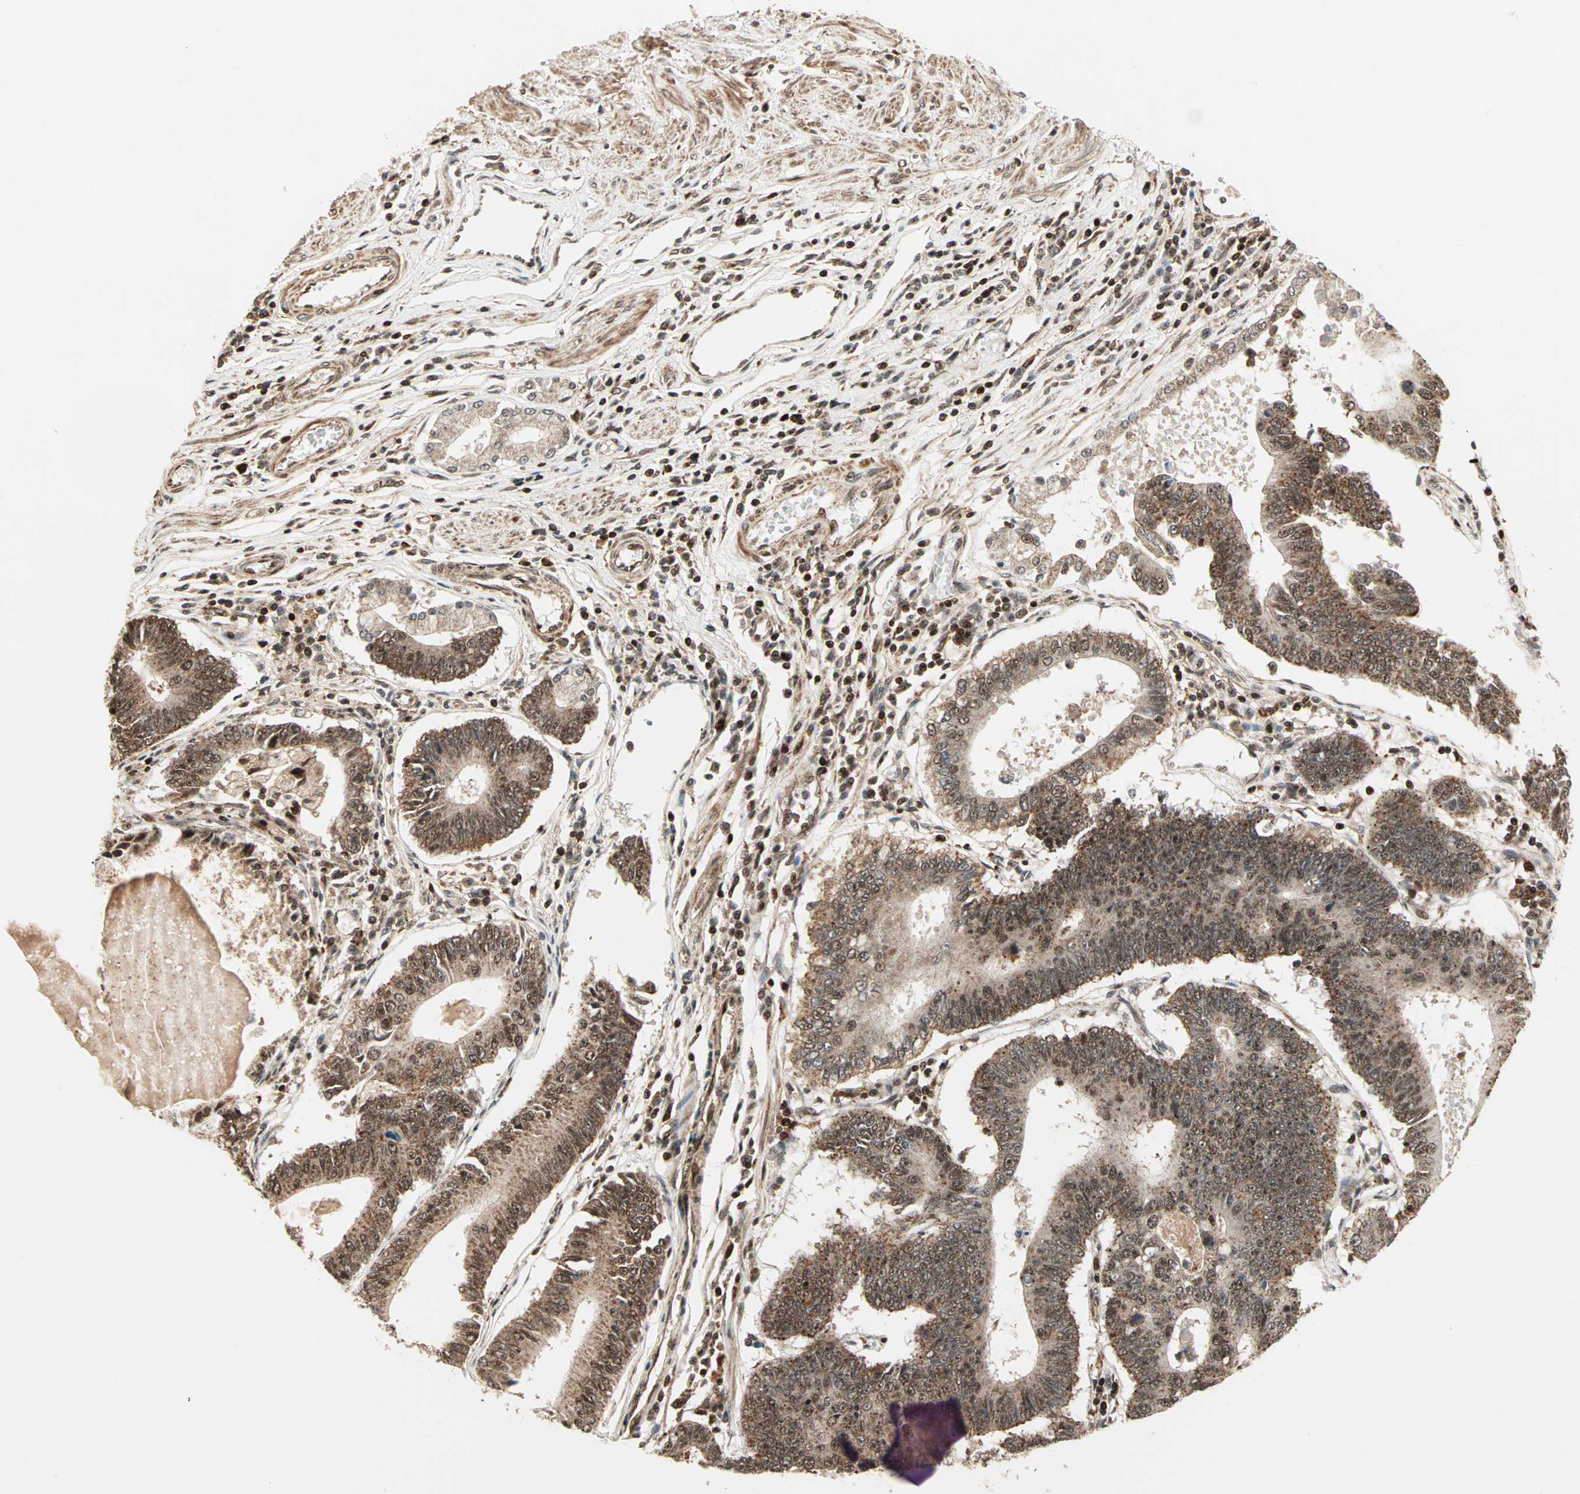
{"staining": {"intensity": "strong", "quantity": ">75%", "location": "cytoplasmic/membranous,nuclear"}, "tissue": "stomach cancer", "cell_type": "Tumor cells", "image_type": "cancer", "snomed": [{"axis": "morphology", "description": "Adenocarcinoma, NOS"}, {"axis": "topography", "description": "Stomach"}], "caption": "A brown stain shows strong cytoplasmic/membranous and nuclear expression of a protein in stomach adenocarcinoma tumor cells.", "gene": "ZBED9", "patient": {"sex": "male", "age": 59}}